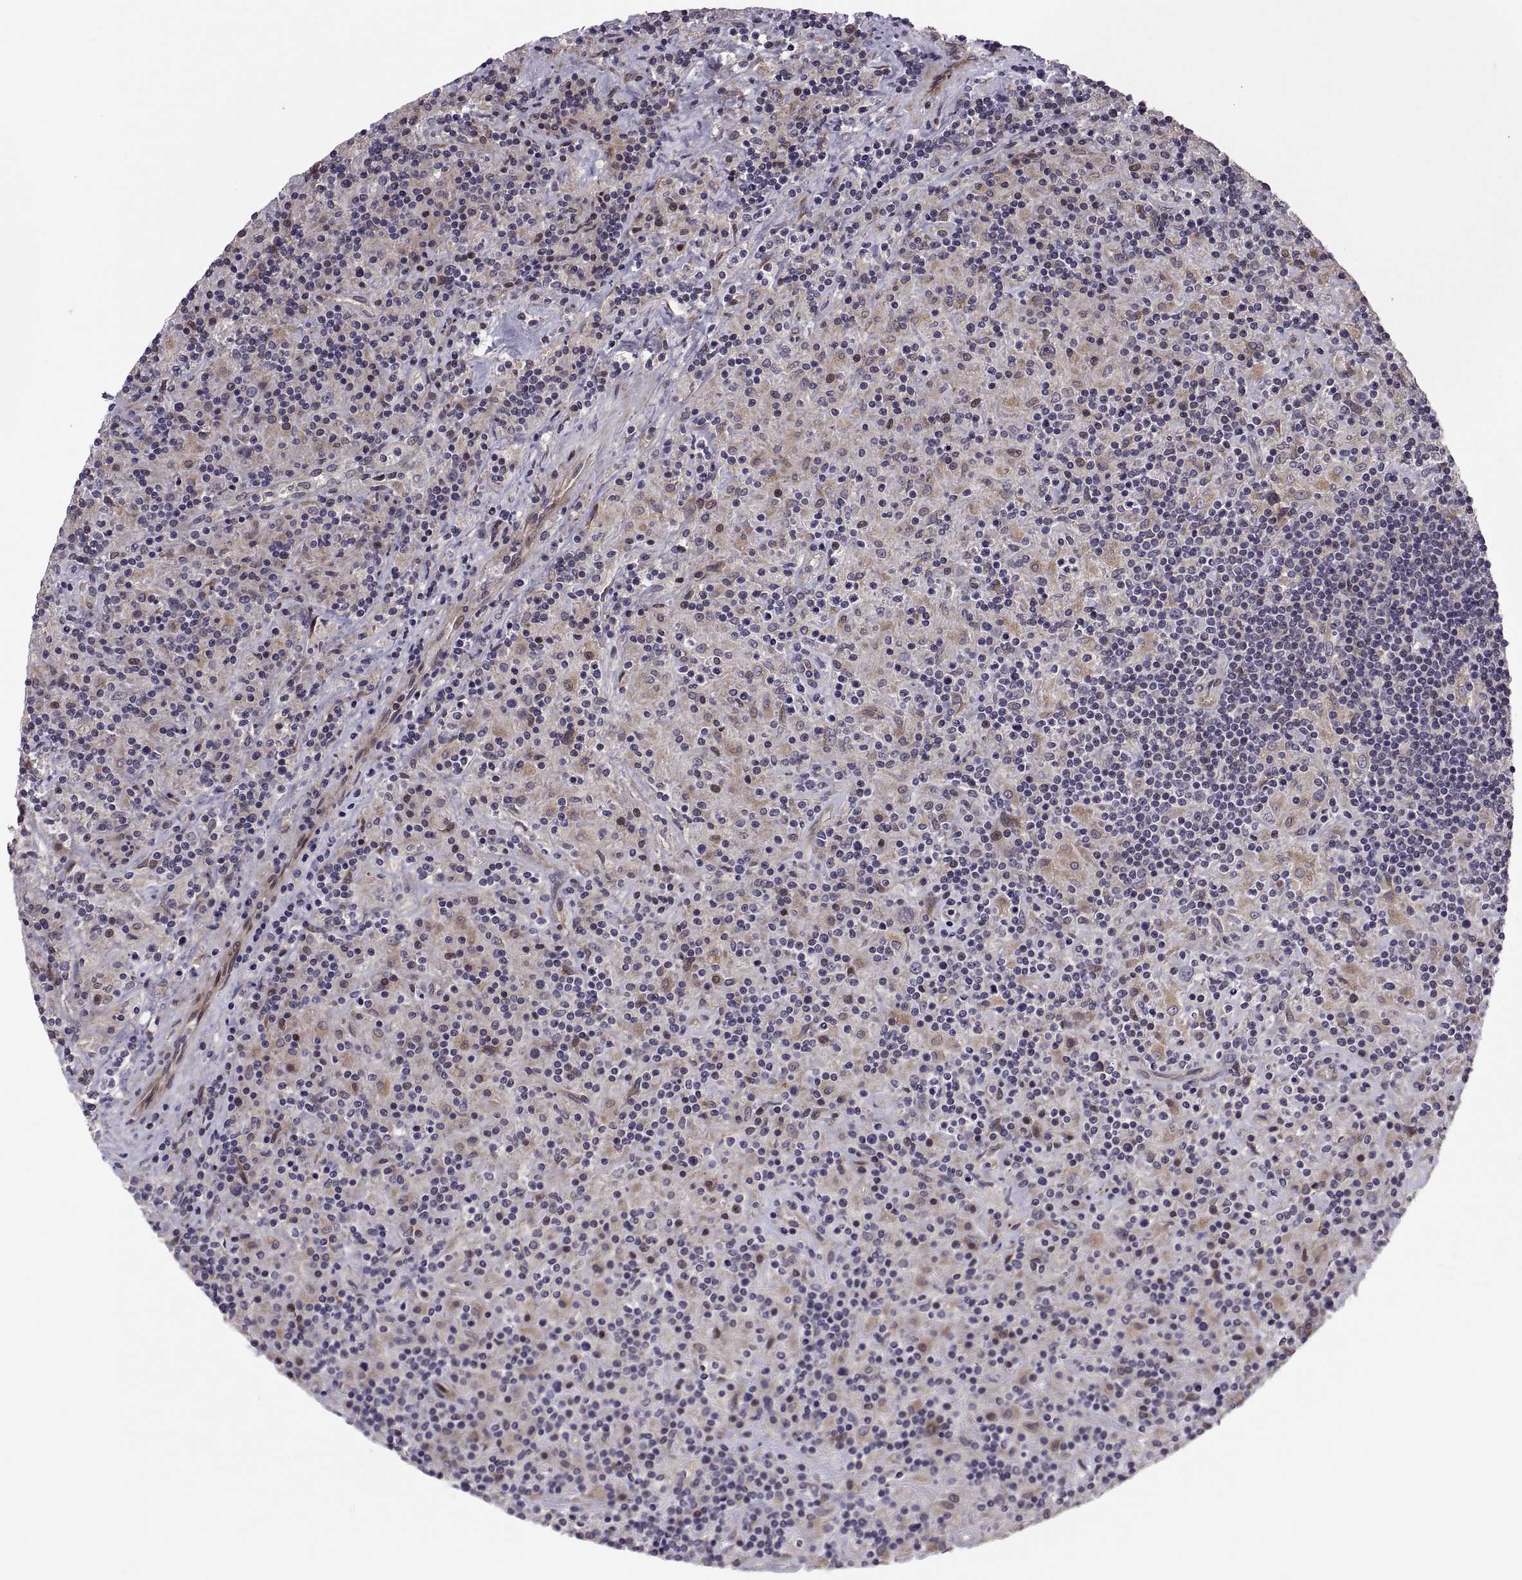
{"staining": {"intensity": "negative", "quantity": "none", "location": "none"}, "tissue": "lymphoma", "cell_type": "Tumor cells", "image_type": "cancer", "snomed": [{"axis": "morphology", "description": "Hodgkin's disease, NOS"}, {"axis": "topography", "description": "Lymph node"}], "caption": "Protein analysis of lymphoma shows no significant expression in tumor cells.", "gene": "TESC", "patient": {"sex": "male", "age": 70}}